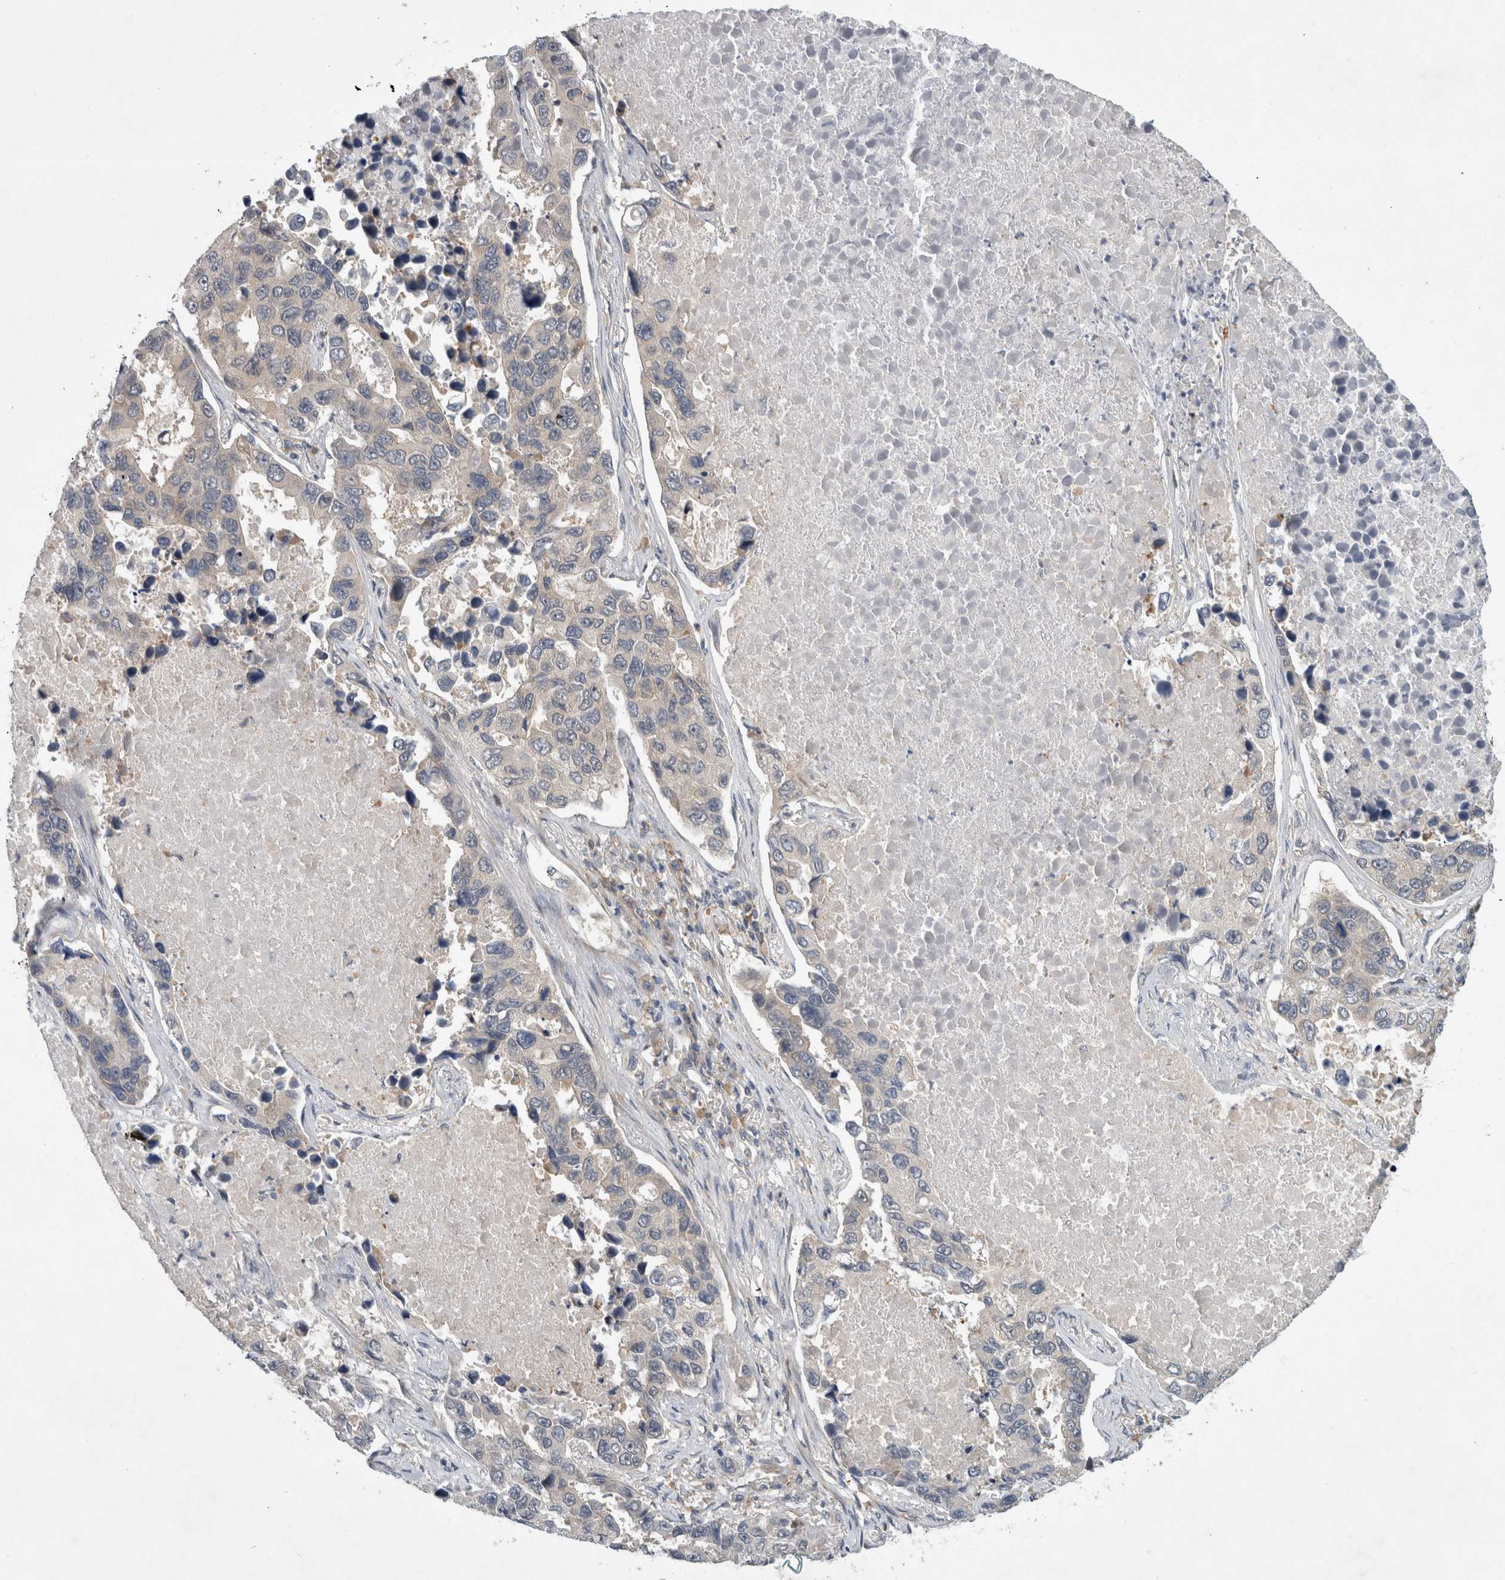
{"staining": {"intensity": "weak", "quantity": "<25%", "location": "cytoplasmic/membranous"}, "tissue": "lung cancer", "cell_type": "Tumor cells", "image_type": "cancer", "snomed": [{"axis": "morphology", "description": "Adenocarcinoma, NOS"}, {"axis": "topography", "description": "Lung"}], "caption": "This is a image of immunohistochemistry staining of lung cancer (adenocarcinoma), which shows no staining in tumor cells. (DAB (3,3'-diaminobenzidine) immunohistochemistry visualized using brightfield microscopy, high magnification).", "gene": "AASDHPPT", "patient": {"sex": "male", "age": 64}}